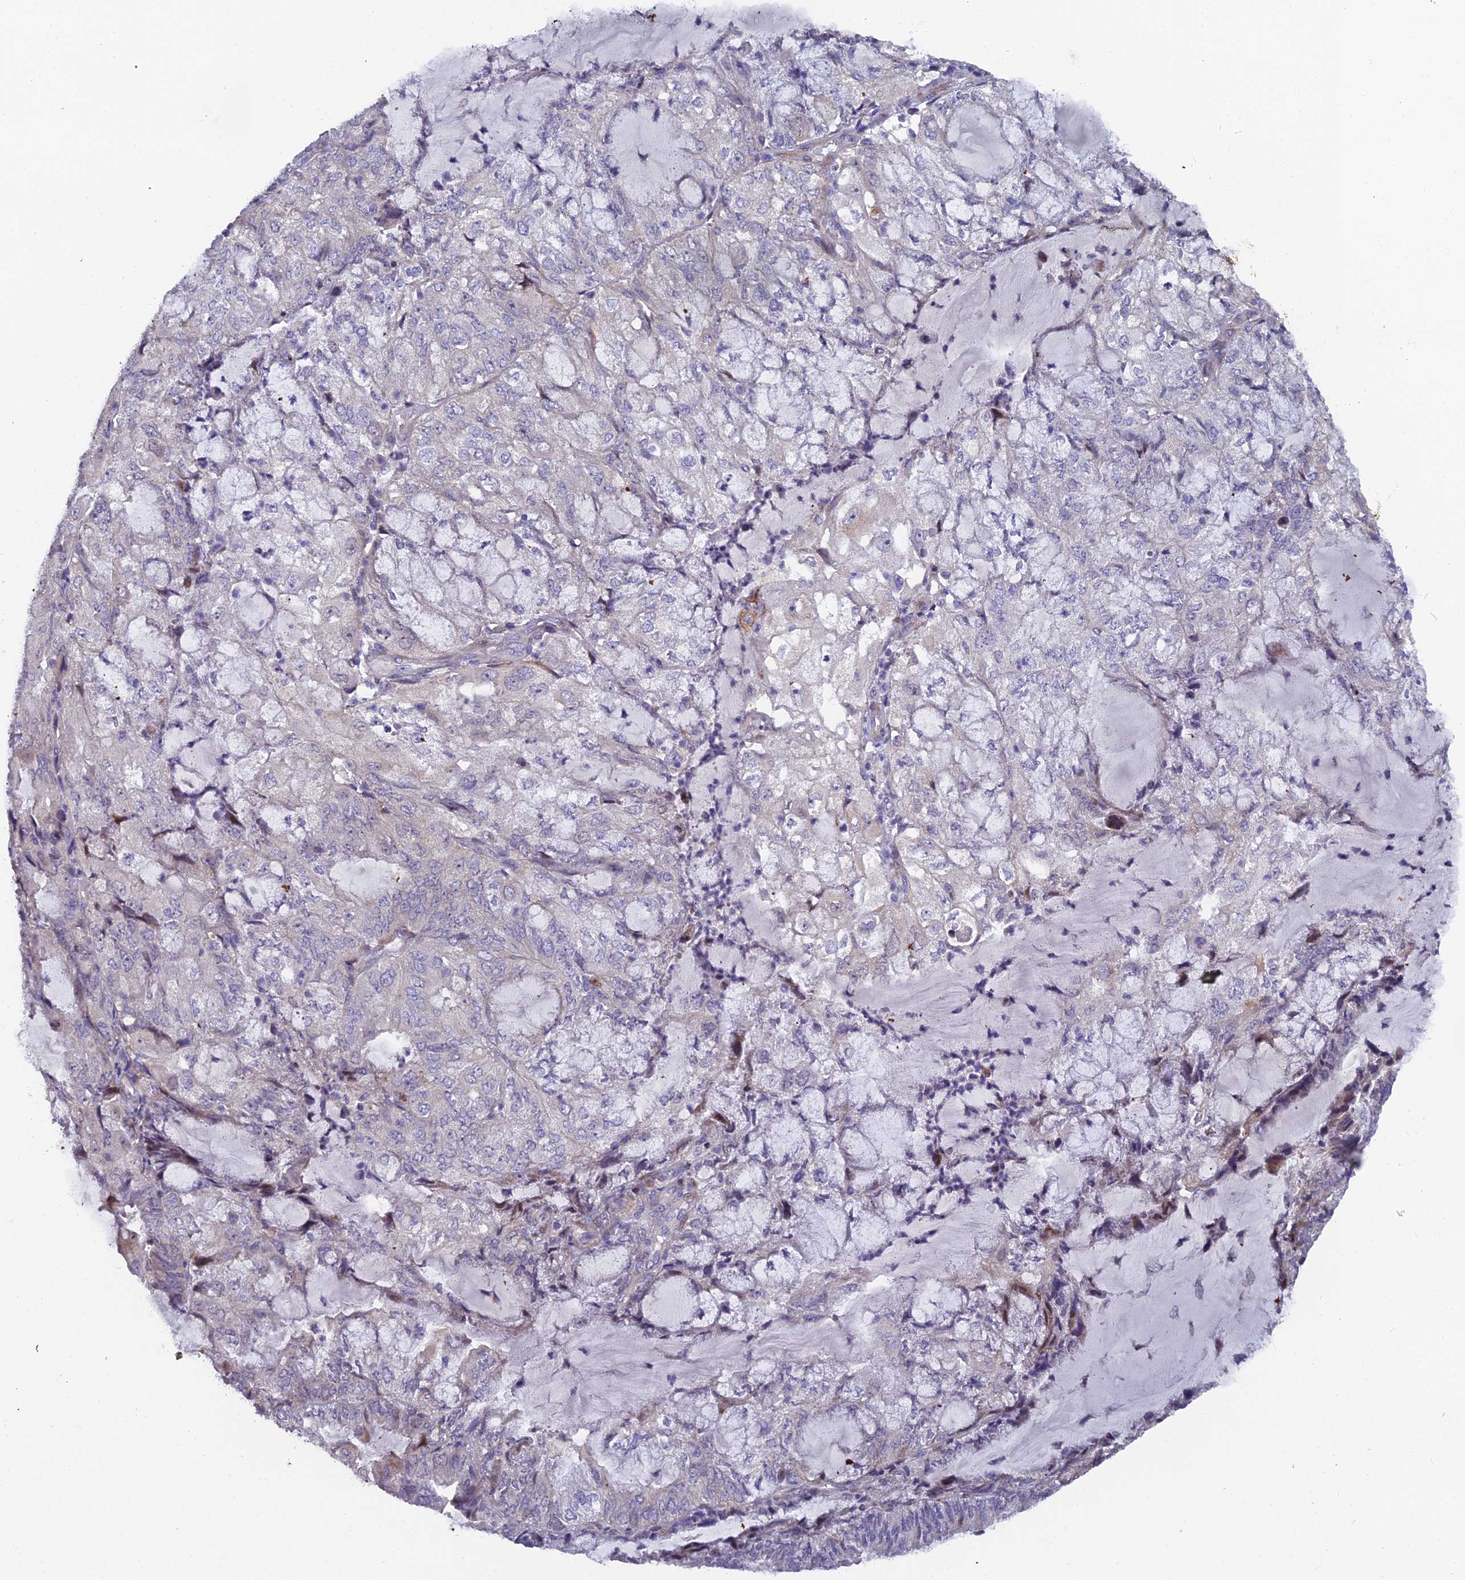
{"staining": {"intensity": "negative", "quantity": "none", "location": "none"}, "tissue": "endometrial cancer", "cell_type": "Tumor cells", "image_type": "cancer", "snomed": [{"axis": "morphology", "description": "Adenocarcinoma, NOS"}, {"axis": "topography", "description": "Endometrium"}], "caption": "The photomicrograph exhibits no significant staining in tumor cells of endometrial cancer (adenocarcinoma).", "gene": "RAB28", "patient": {"sex": "female", "age": 81}}